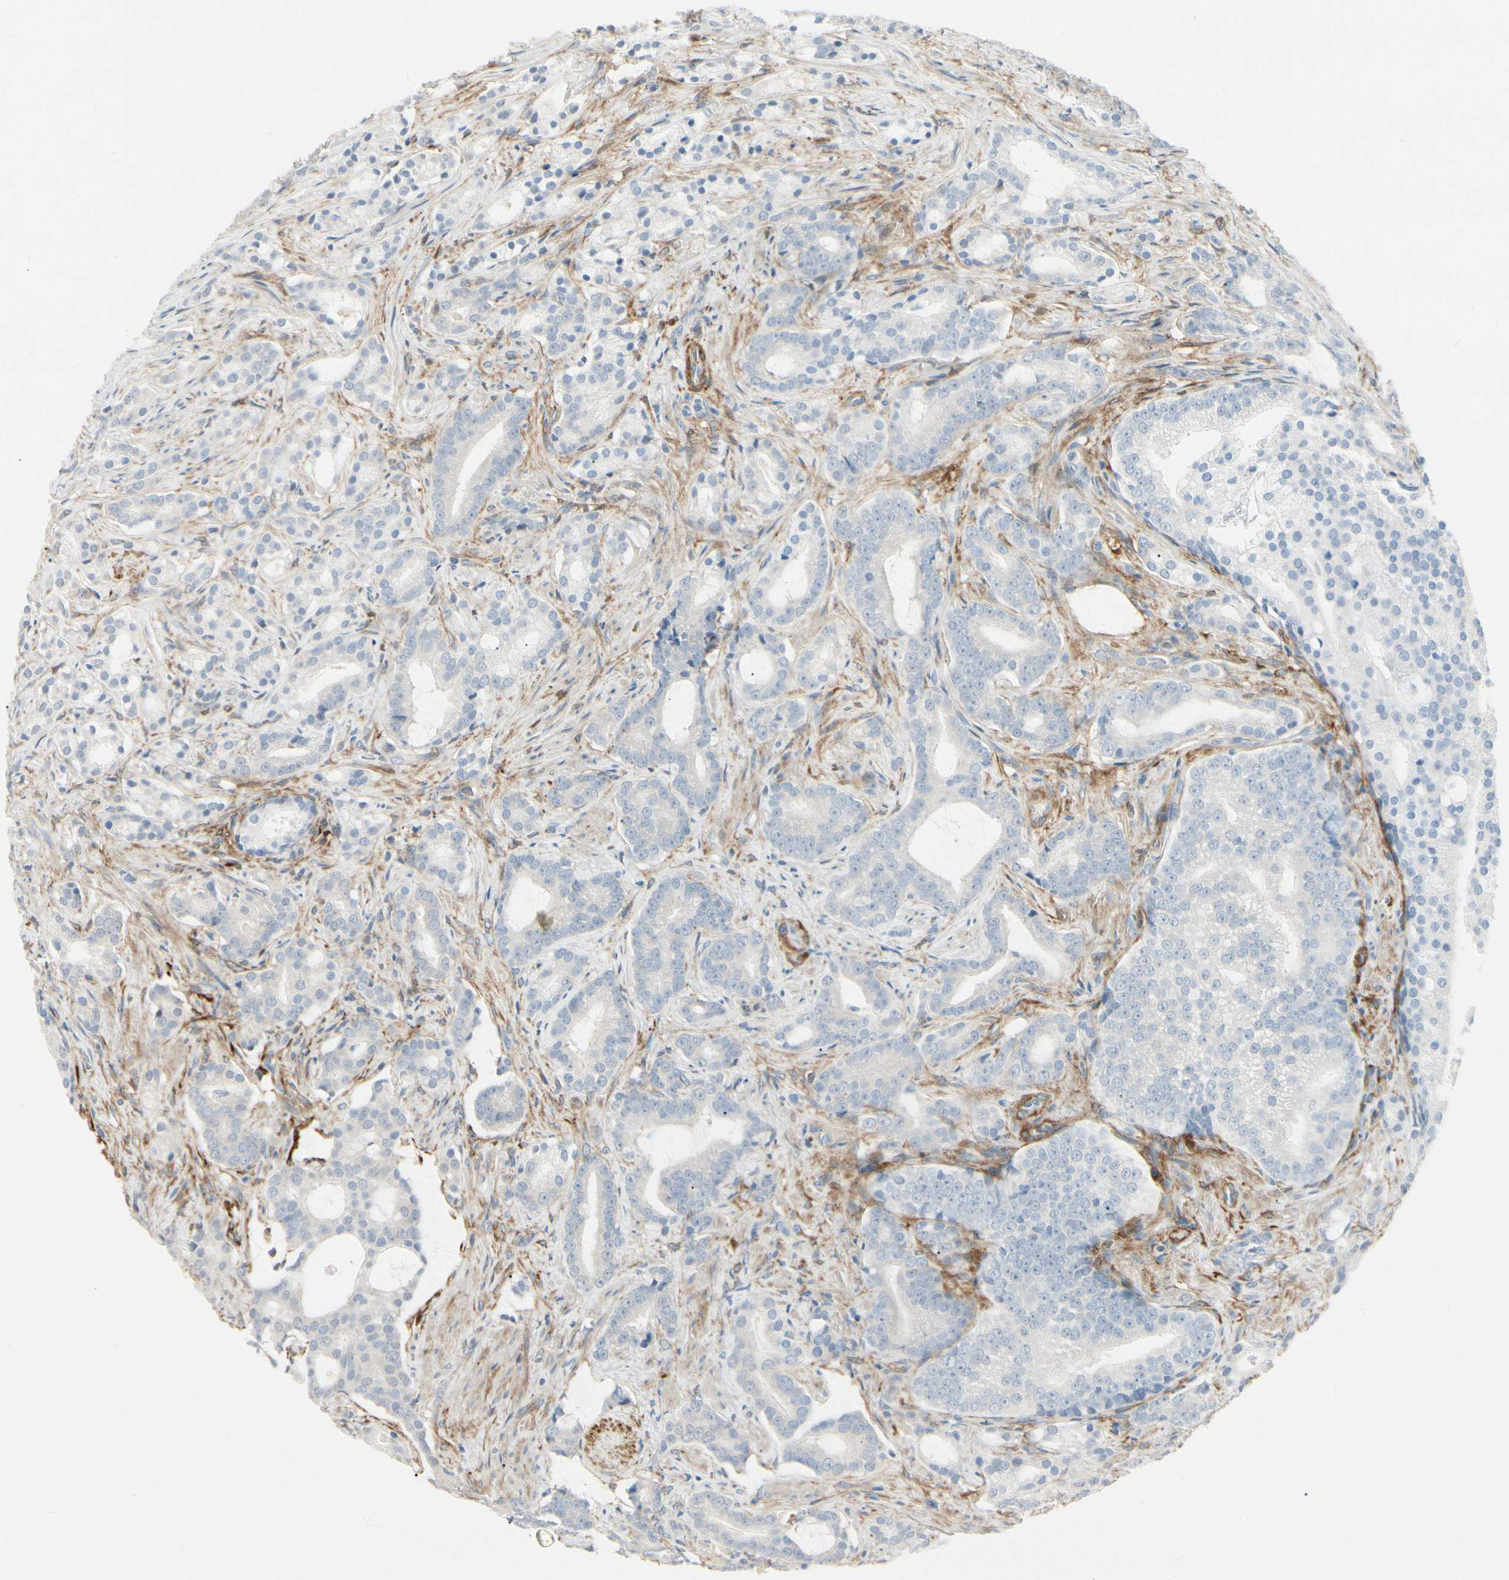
{"staining": {"intensity": "negative", "quantity": "none", "location": "none"}, "tissue": "prostate cancer", "cell_type": "Tumor cells", "image_type": "cancer", "snomed": [{"axis": "morphology", "description": "Adenocarcinoma, Low grade"}, {"axis": "topography", "description": "Prostate"}], "caption": "High magnification brightfield microscopy of prostate cancer (low-grade adenocarcinoma) stained with DAB (brown) and counterstained with hematoxylin (blue): tumor cells show no significant staining.", "gene": "AMPH", "patient": {"sex": "male", "age": 58}}